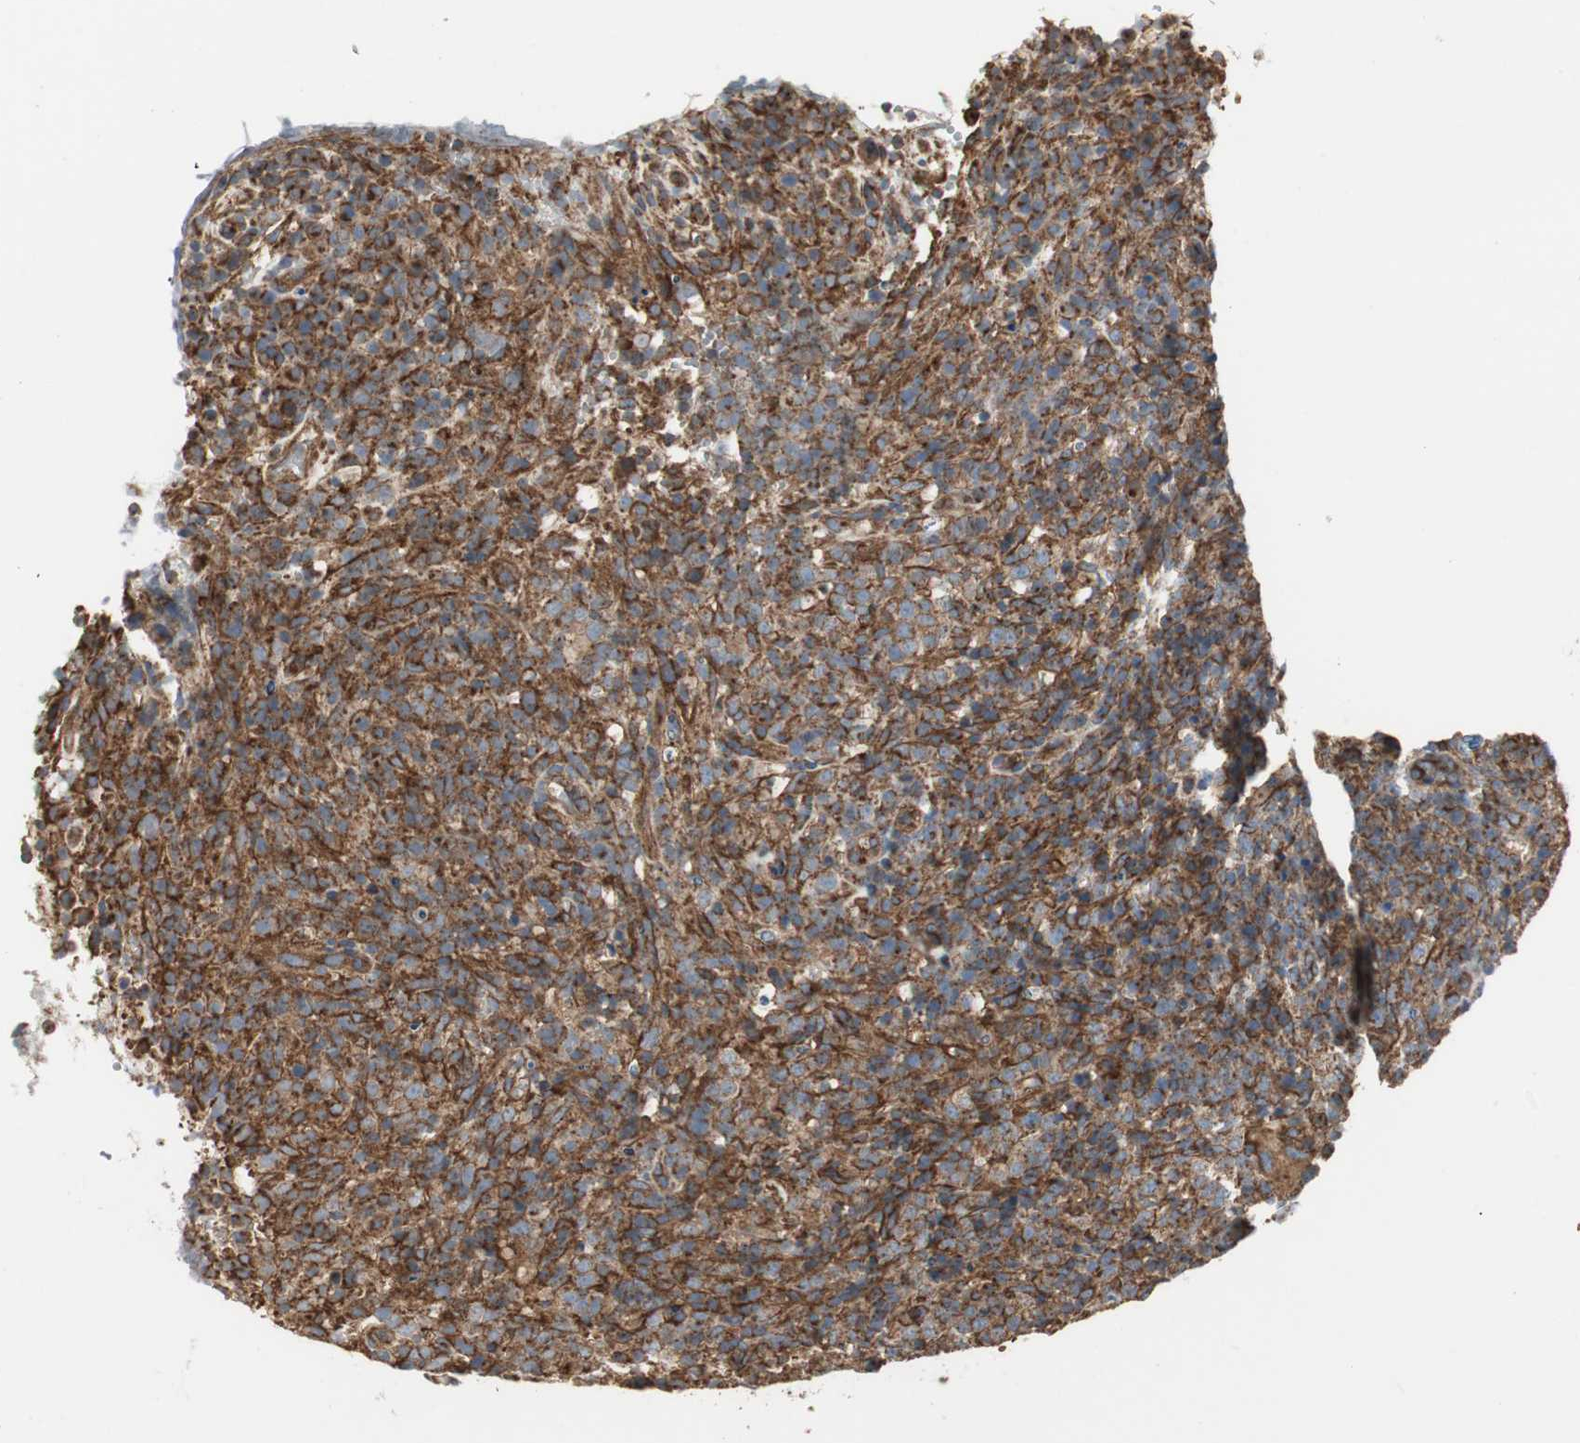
{"staining": {"intensity": "strong", "quantity": ">75%", "location": "cytoplasmic/membranous"}, "tissue": "lymphoma", "cell_type": "Tumor cells", "image_type": "cancer", "snomed": [{"axis": "morphology", "description": "Malignant lymphoma, non-Hodgkin's type, High grade"}, {"axis": "topography", "description": "Lymph node"}], "caption": "The photomicrograph reveals immunohistochemical staining of malignant lymphoma, non-Hodgkin's type (high-grade). There is strong cytoplasmic/membranous expression is present in about >75% of tumor cells.", "gene": "H6PD", "patient": {"sex": "female", "age": 76}}